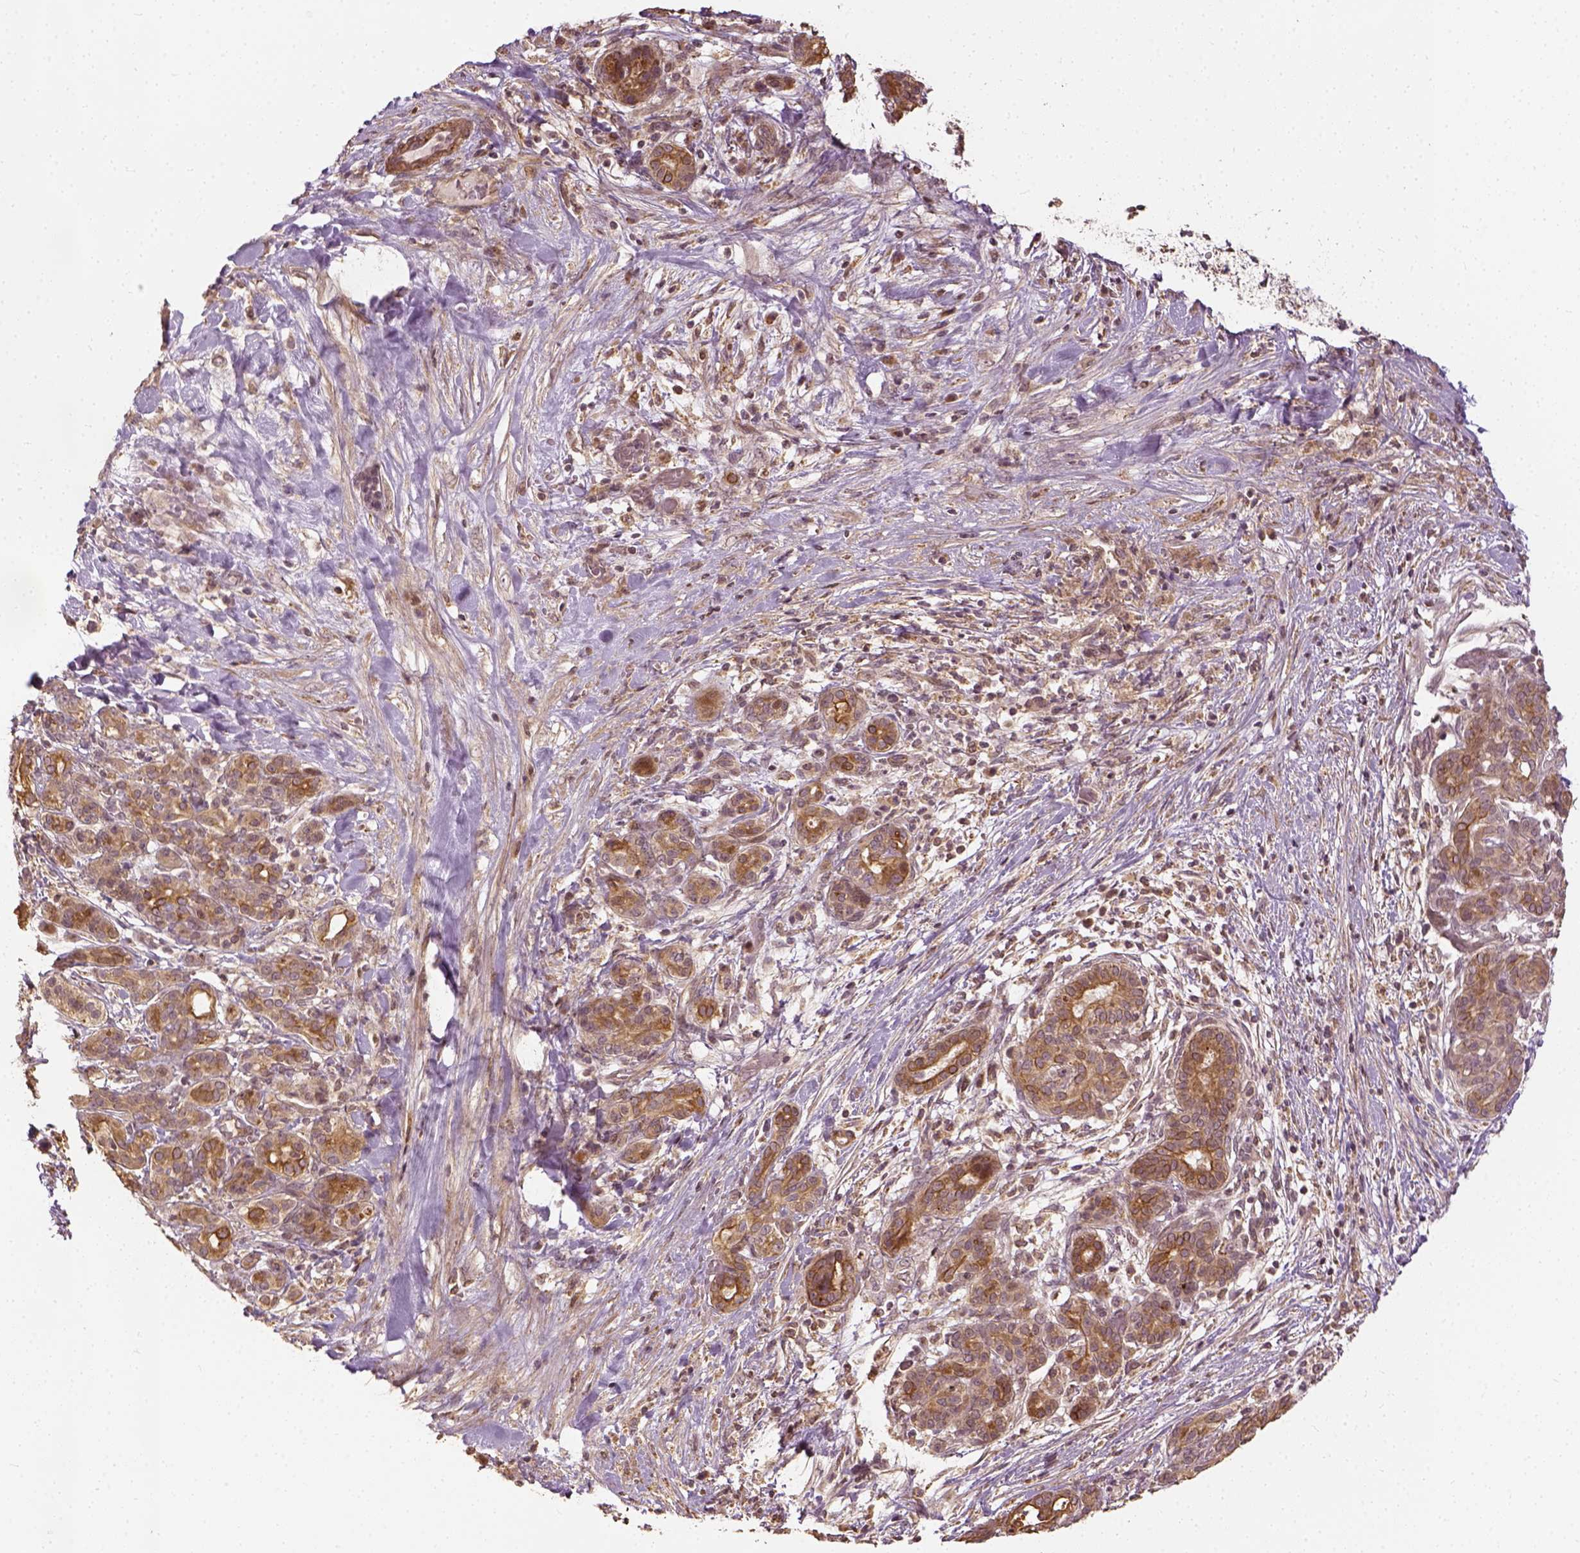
{"staining": {"intensity": "moderate", "quantity": ">75%", "location": "cytoplasmic/membranous"}, "tissue": "pancreatic cancer", "cell_type": "Tumor cells", "image_type": "cancer", "snomed": [{"axis": "morphology", "description": "Adenocarcinoma, NOS"}, {"axis": "topography", "description": "Pancreas"}], "caption": "DAB immunohistochemical staining of human adenocarcinoma (pancreatic) exhibits moderate cytoplasmic/membranous protein positivity in about >75% of tumor cells.", "gene": "VEGFA", "patient": {"sex": "male", "age": 44}}